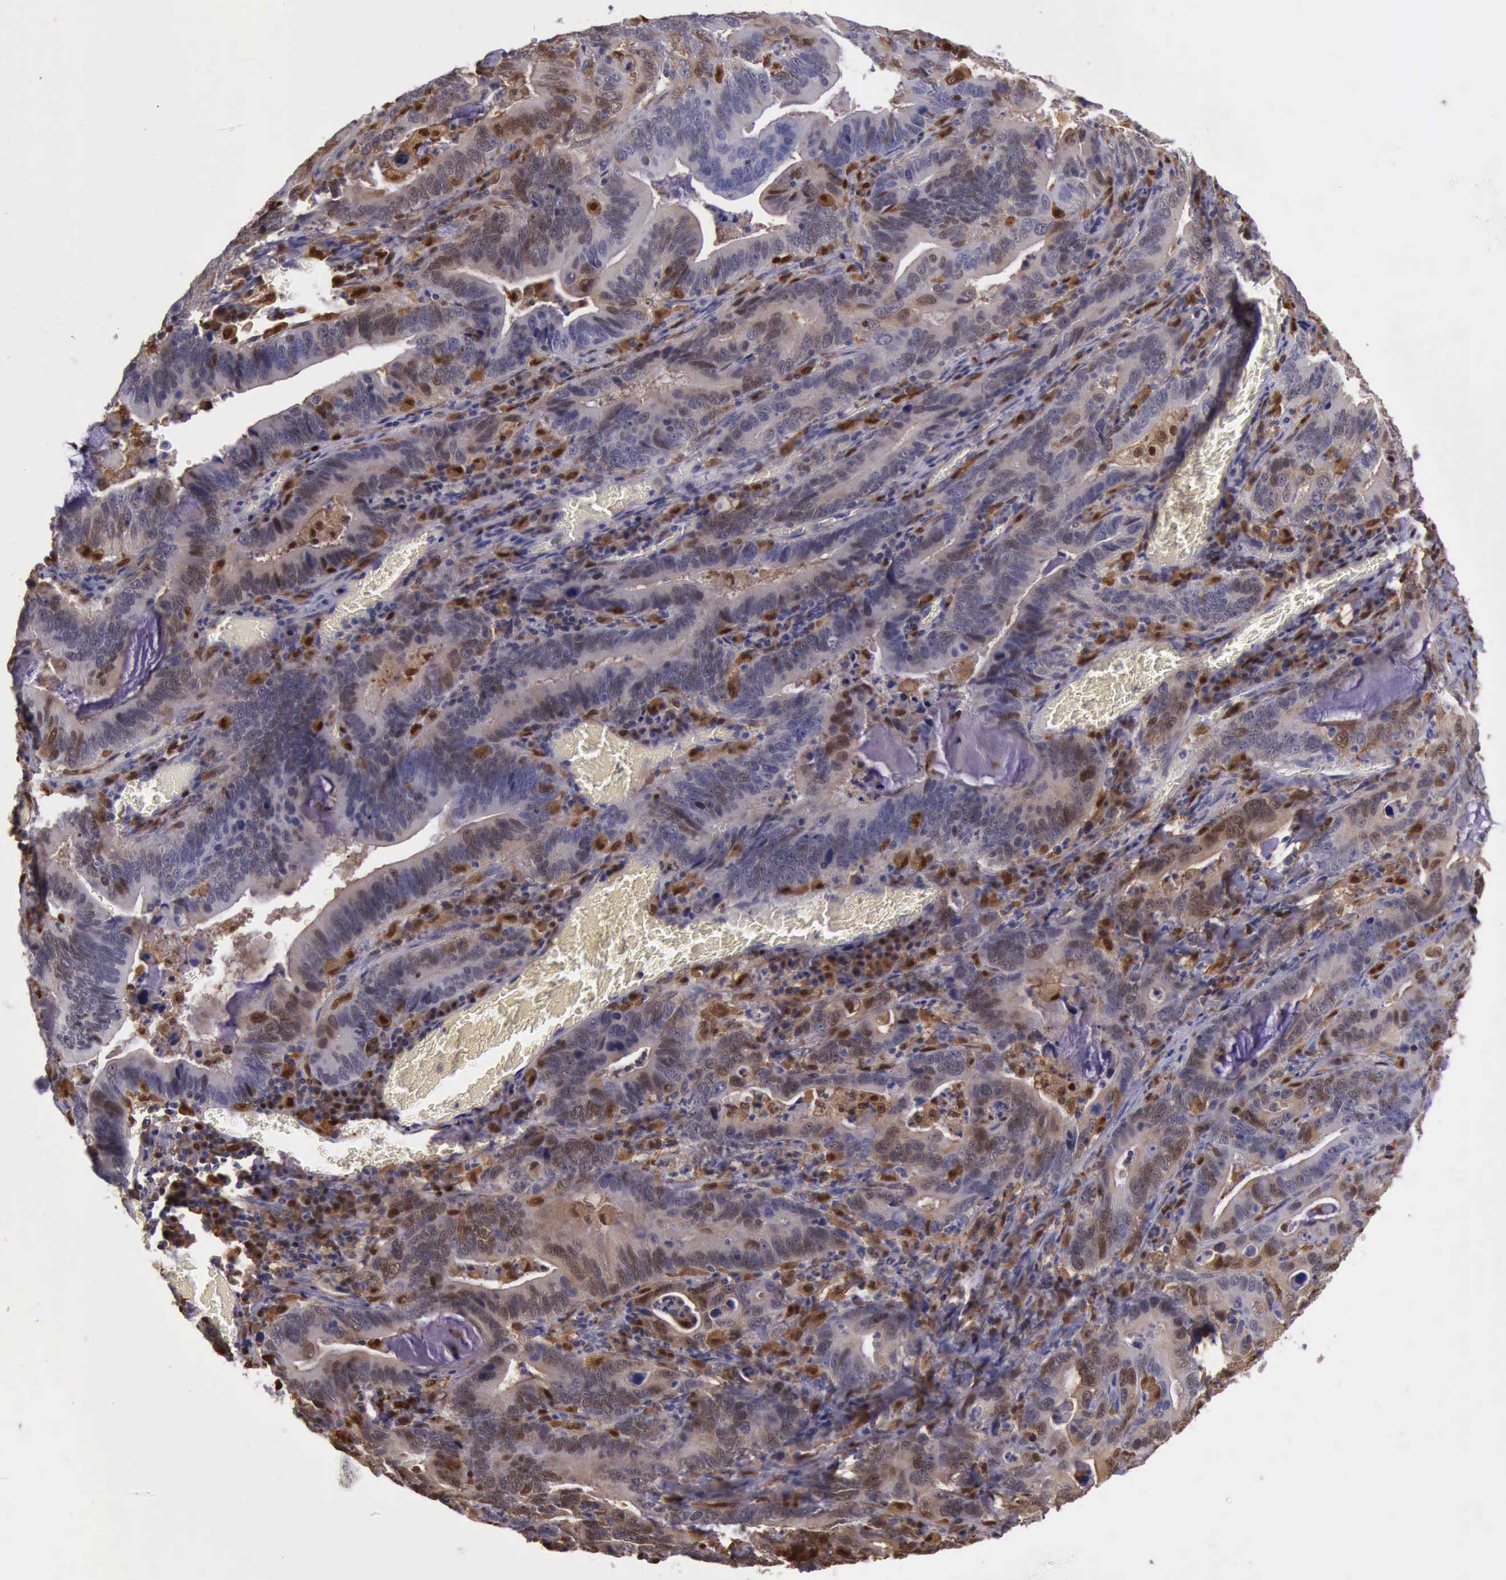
{"staining": {"intensity": "moderate", "quantity": "25%-75%", "location": "cytoplasmic/membranous,nuclear"}, "tissue": "stomach cancer", "cell_type": "Tumor cells", "image_type": "cancer", "snomed": [{"axis": "morphology", "description": "Adenocarcinoma, NOS"}, {"axis": "topography", "description": "Stomach, upper"}], "caption": "High-magnification brightfield microscopy of stomach cancer stained with DAB (brown) and counterstained with hematoxylin (blue). tumor cells exhibit moderate cytoplasmic/membranous and nuclear staining is appreciated in approximately25%-75% of cells.", "gene": "TYMP", "patient": {"sex": "male", "age": 63}}